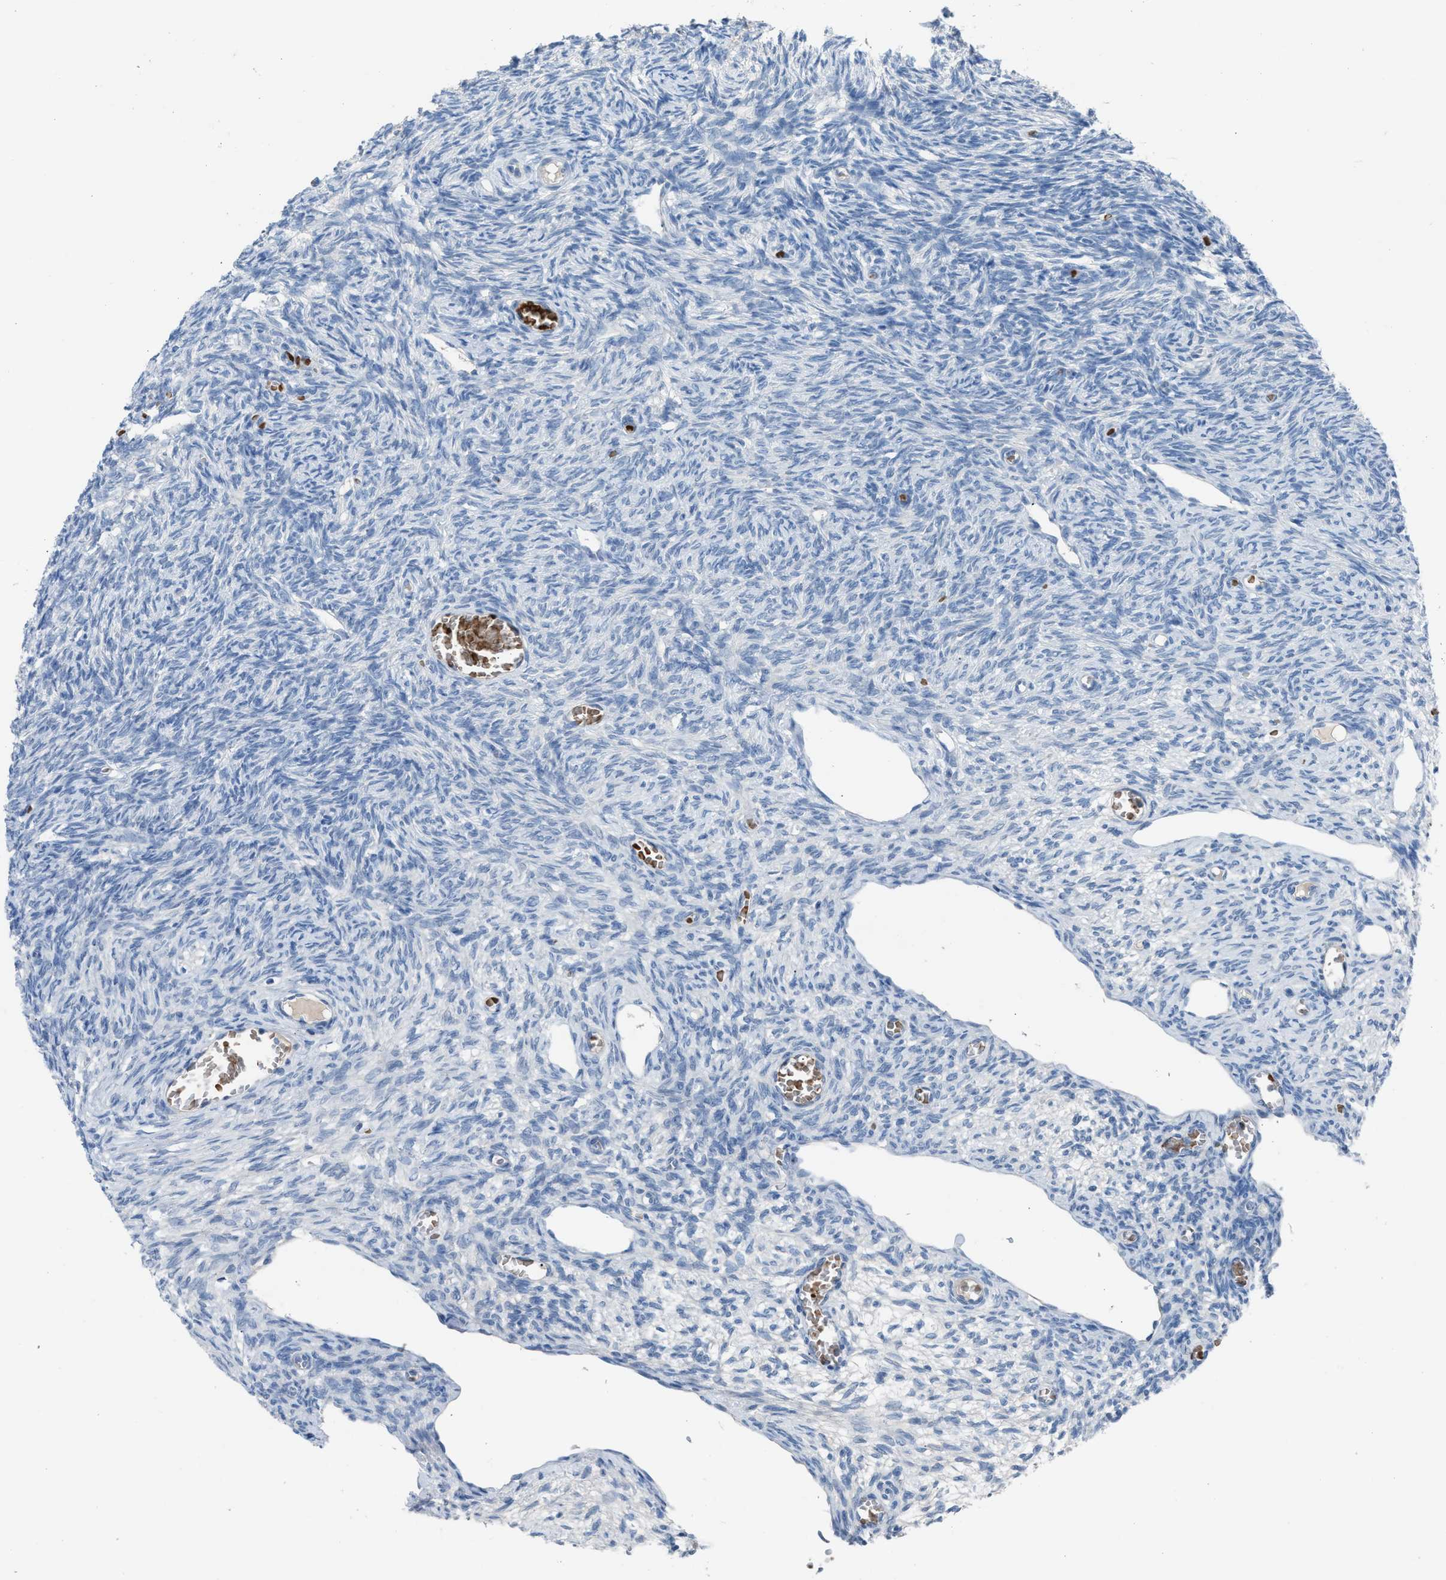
{"staining": {"intensity": "negative", "quantity": "none", "location": "none"}, "tissue": "ovary", "cell_type": "Ovarian stroma cells", "image_type": "normal", "snomed": [{"axis": "morphology", "description": "Normal tissue, NOS"}, {"axis": "topography", "description": "Ovary"}], "caption": "Photomicrograph shows no protein staining in ovarian stroma cells of normal ovary.", "gene": "CFAP77", "patient": {"sex": "female", "age": 27}}